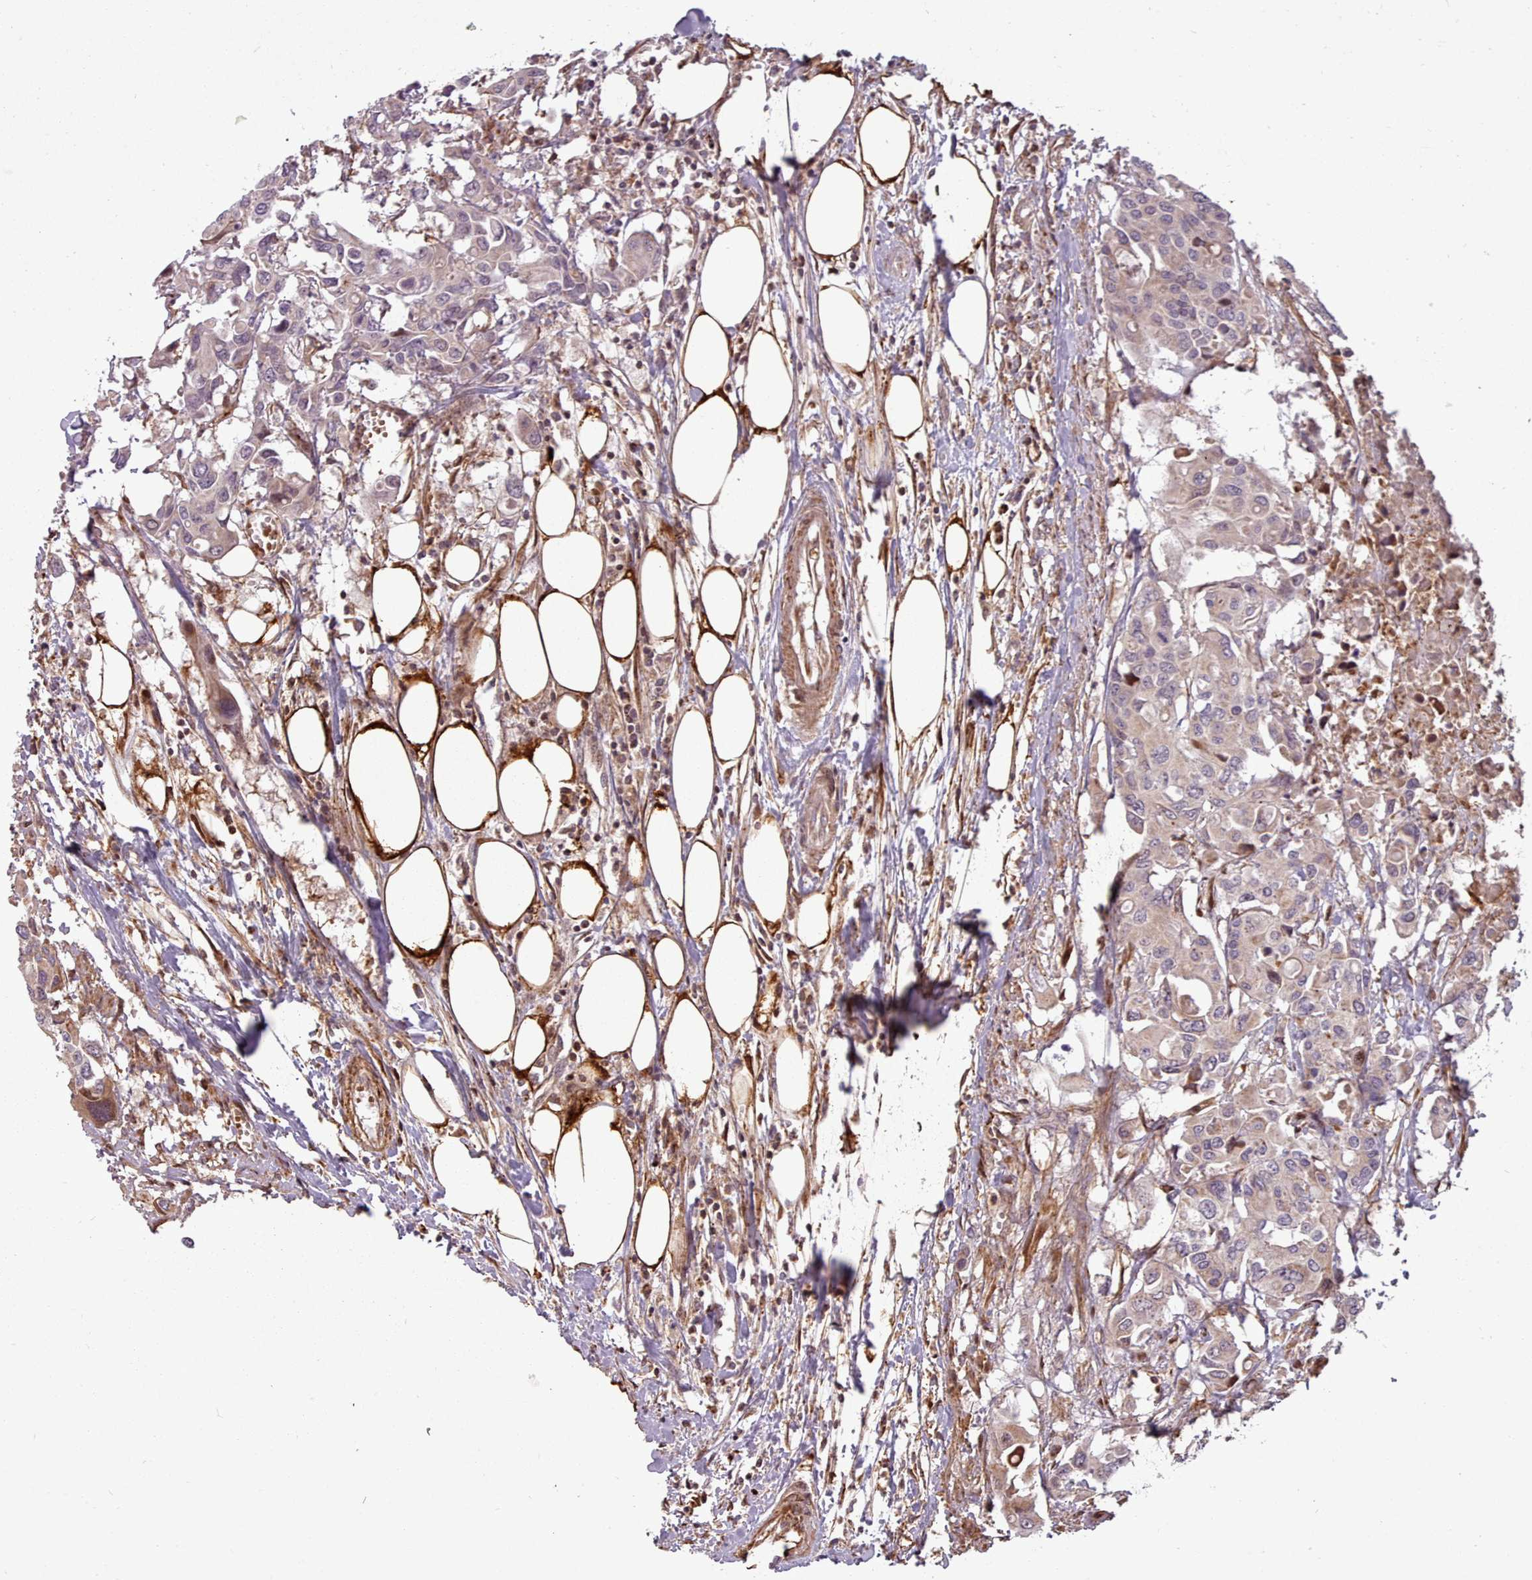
{"staining": {"intensity": "weak", "quantity": "25%-75%", "location": "cytoplasmic/membranous"}, "tissue": "colorectal cancer", "cell_type": "Tumor cells", "image_type": "cancer", "snomed": [{"axis": "morphology", "description": "Adenocarcinoma, NOS"}, {"axis": "topography", "description": "Colon"}], "caption": "Immunohistochemical staining of human adenocarcinoma (colorectal) reveals low levels of weak cytoplasmic/membranous protein expression in about 25%-75% of tumor cells. (DAB (3,3'-diaminobenzidine) IHC, brown staining for protein, blue staining for nuclei).", "gene": "NLRP7", "patient": {"sex": "male", "age": 77}}